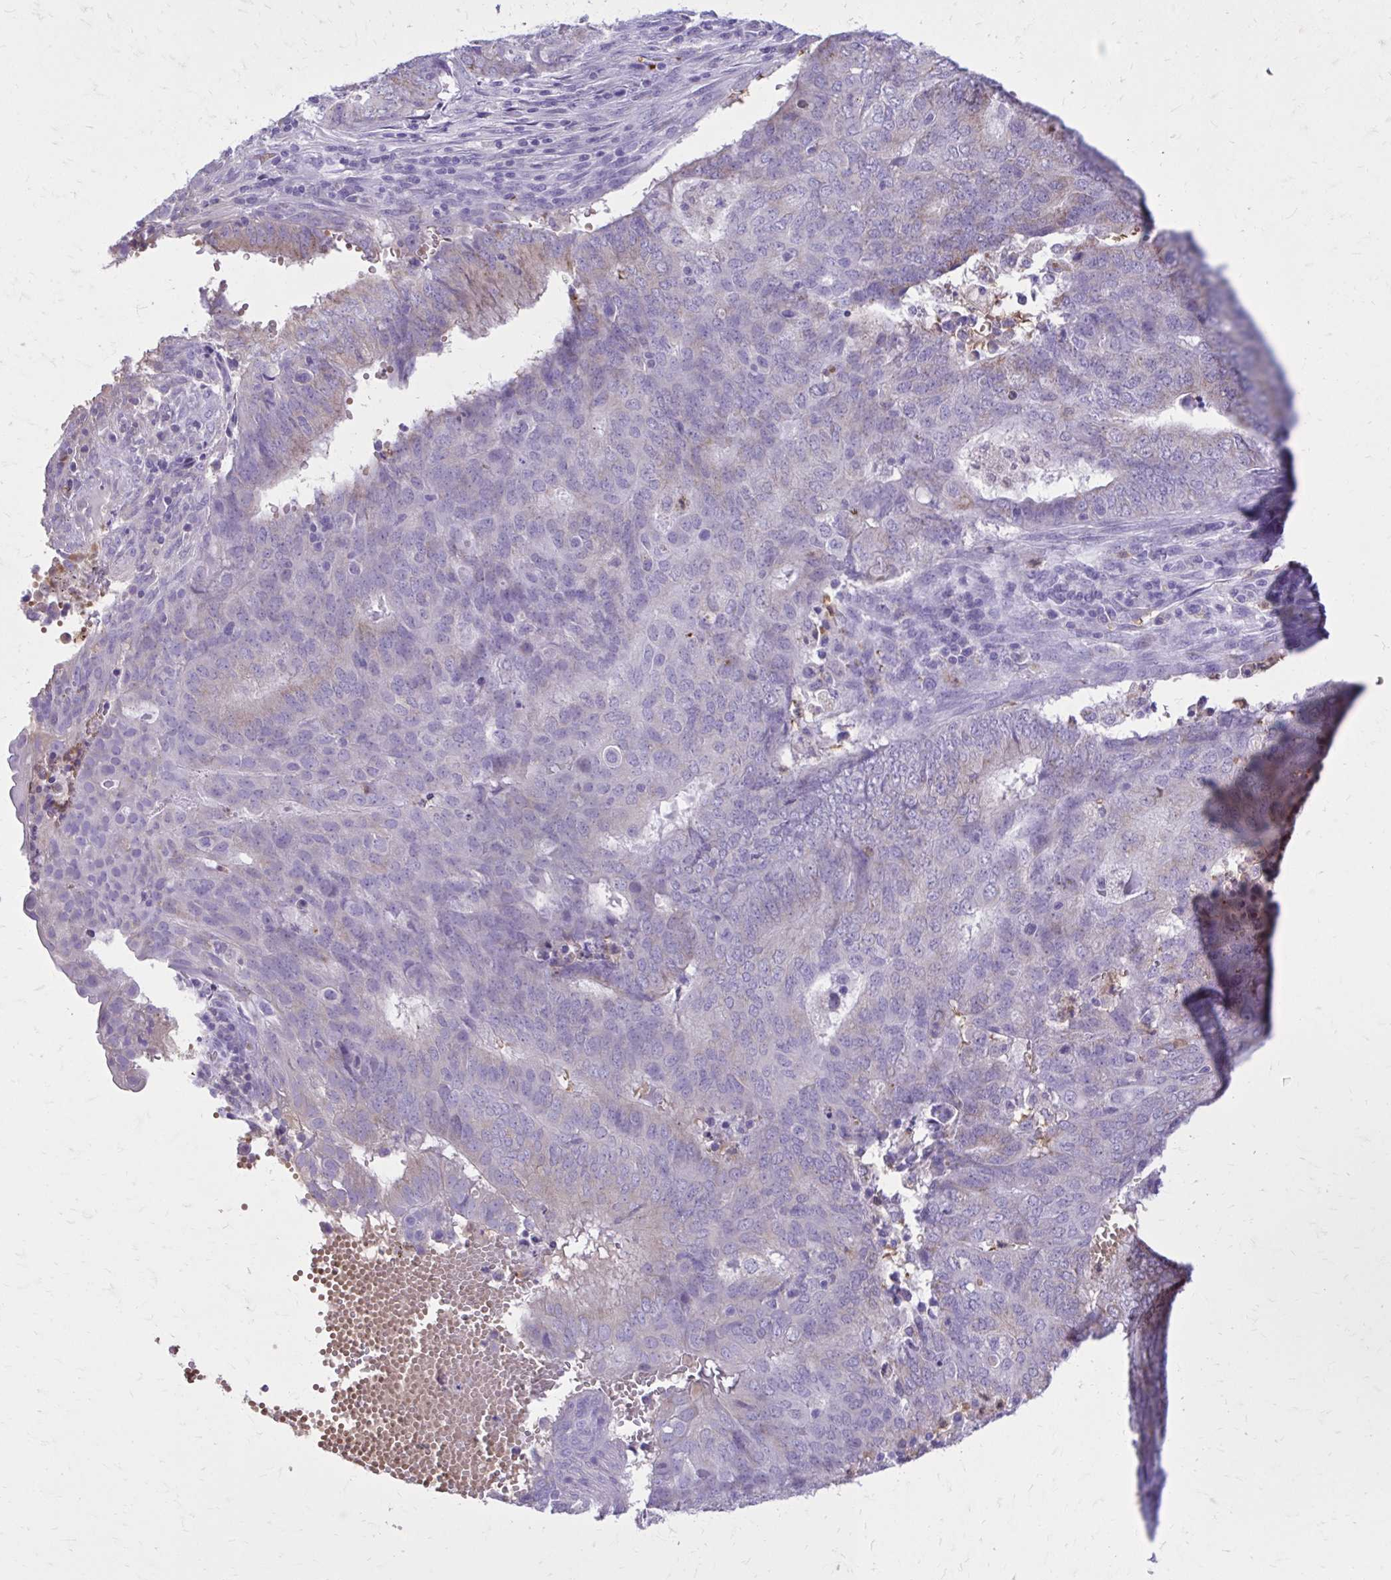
{"staining": {"intensity": "weak", "quantity": "25%-75%", "location": "cytoplasmic/membranous"}, "tissue": "endometrial cancer", "cell_type": "Tumor cells", "image_type": "cancer", "snomed": [{"axis": "morphology", "description": "Adenocarcinoma, NOS"}, {"axis": "topography", "description": "Endometrium"}], "caption": "Protein expression analysis of human endometrial adenocarcinoma reveals weak cytoplasmic/membranous staining in about 25%-75% of tumor cells.", "gene": "CAT", "patient": {"sex": "female", "age": 62}}